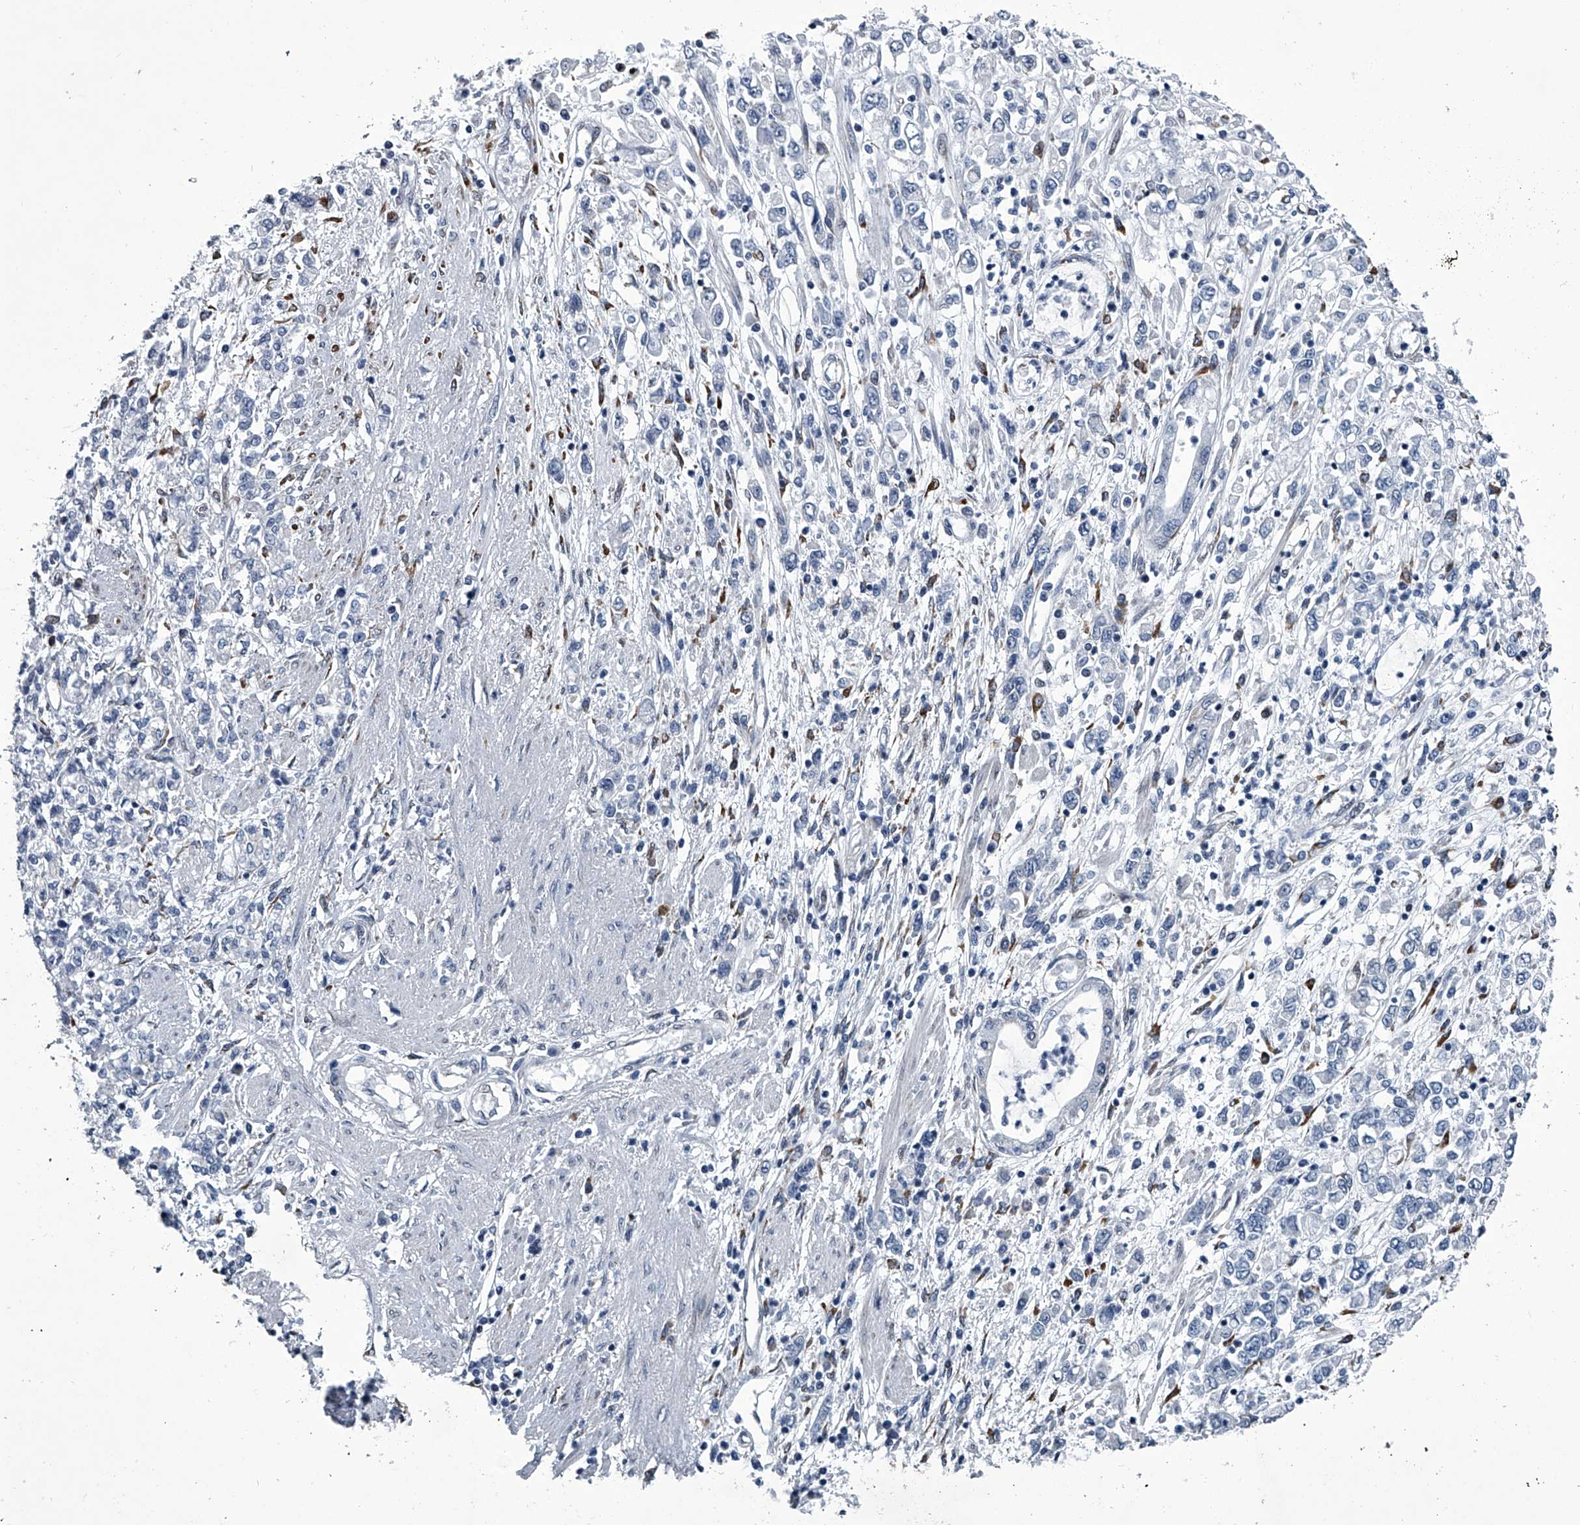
{"staining": {"intensity": "negative", "quantity": "none", "location": "none"}, "tissue": "stomach cancer", "cell_type": "Tumor cells", "image_type": "cancer", "snomed": [{"axis": "morphology", "description": "Adenocarcinoma, NOS"}, {"axis": "topography", "description": "Stomach"}], "caption": "An image of stomach cancer (adenocarcinoma) stained for a protein reveals no brown staining in tumor cells.", "gene": "PPP2R5D", "patient": {"sex": "female", "age": 76}}